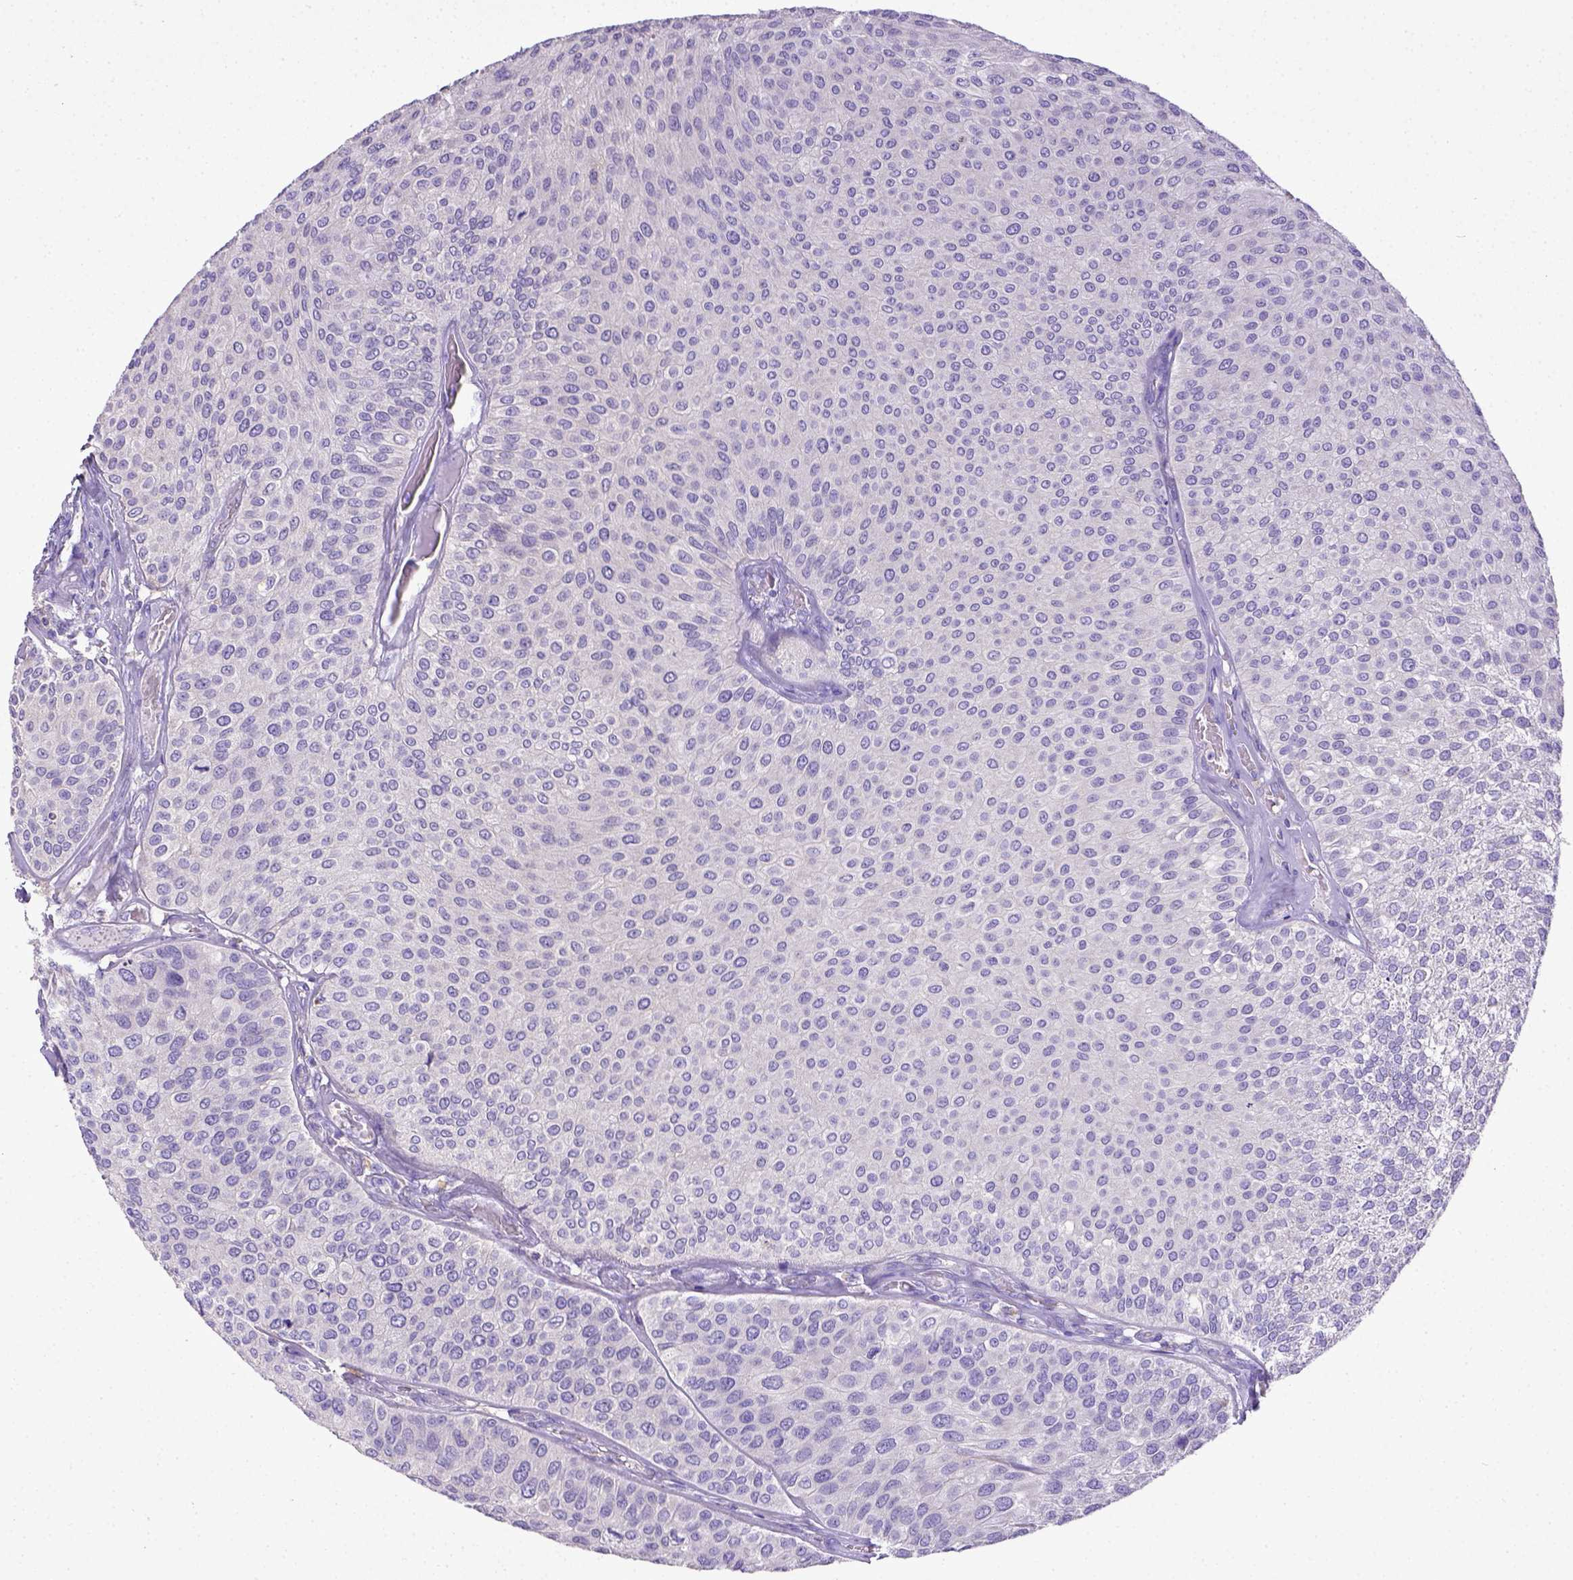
{"staining": {"intensity": "negative", "quantity": "none", "location": "none"}, "tissue": "urothelial cancer", "cell_type": "Tumor cells", "image_type": "cancer", "snomed": [{"axis": "morphology", "description": "Urothelial carcinoma, Low grade"}, {"axis": "topography", "description": "Urinary bladder"}], "caption": "An image of urothelial carcinoma (low-grade) stained for a protein reveals no brown staining in tumor cells.", "gene": "CD40", "patient": {"sex": "female", "age": 87}}